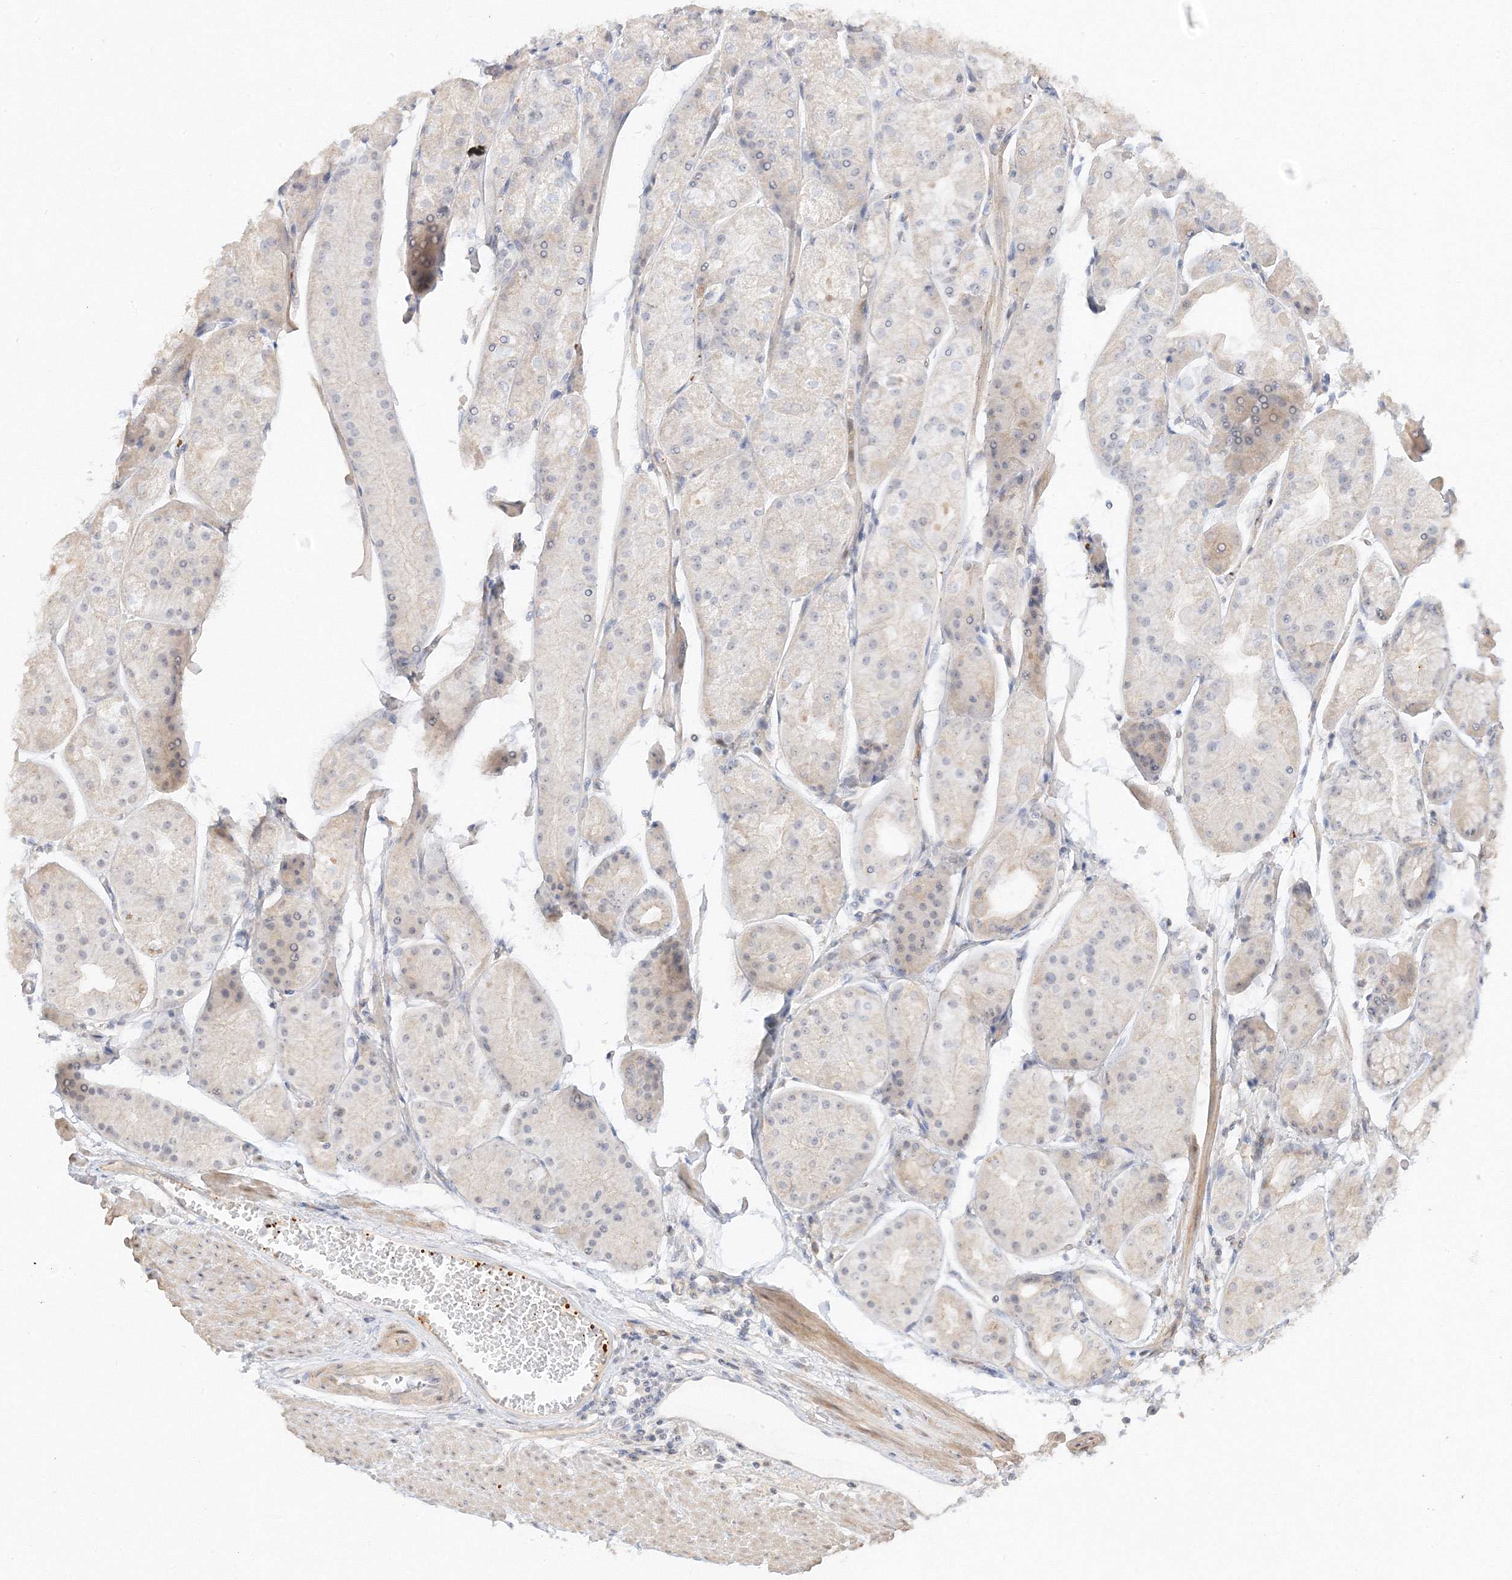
{"staining": {"intensity": "moderate", "quantity": "<25%", "location": "cytoplasmic/membranous,nuclear"}, "tissue": "stomach", "cell_type": "Glandular cells", "image_type": "normal", "snomed": [{"axis": "morphology", "description": "Normal tissue, NOS"}, {"axis": "topography", "description": "Stomach, upper"}], "caption": "This is an image of immunohistochemistry (IHC) staining of normal stomach, which shows moderate expression in the cytoplasmic/membranous,nuclear of glandular cells.", "gene": "ETAA1", "patient": {"sex": "male", "age": 72}}